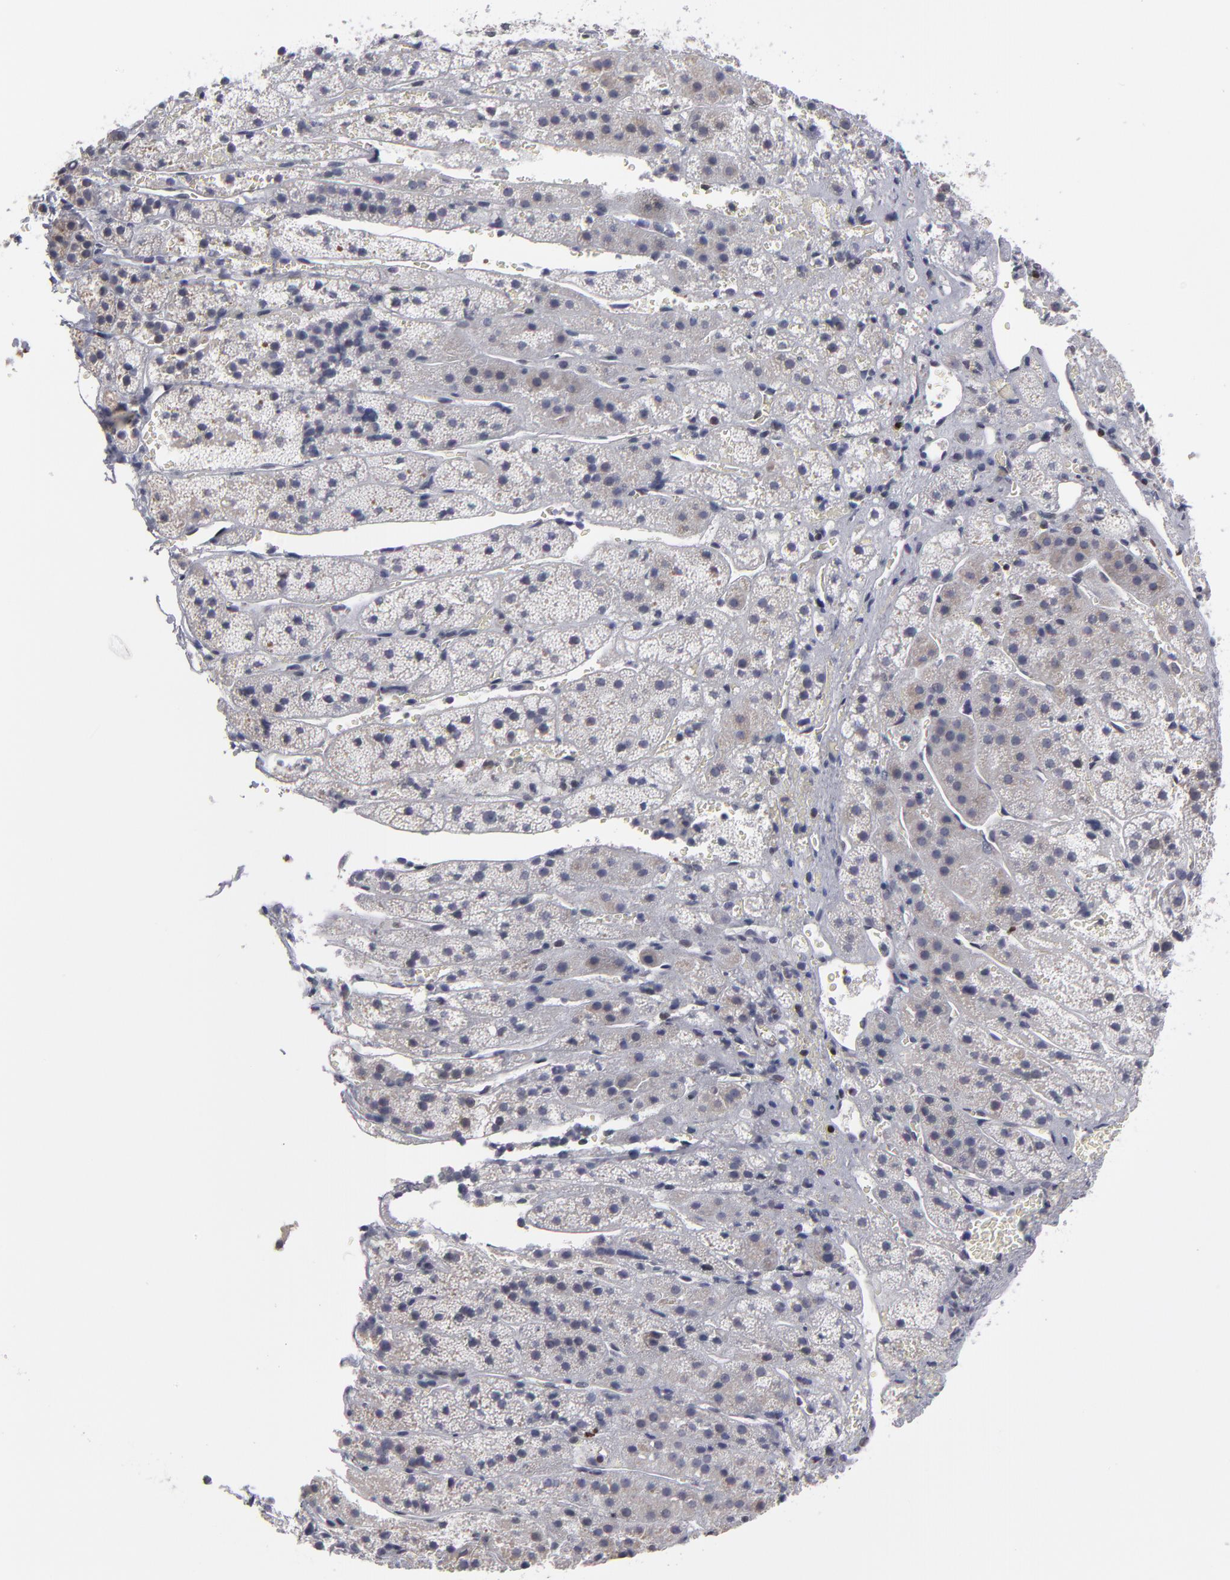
{"staining": {"intensity": "weak", "quantity": "<25%", "location": "cytoplasmic/membranous"}, "tissue": "adrenal gland", "cell_type": "Glandular cells", "image_type": "normal", "snomed": [{"axis": "morphology", "description": "Normal tissue, NOS"}, {"axis": "topography", "description": "Adrenal gland"}], "caption": "Histopathology image shows no protein positivity in glandular cells of unremarkable adrenal gland. The staining was performed using DAB (3,3'-diaminobenzidine) to visualize the protein expression in brown, while the nuclei were stained in blue with hematoxylin (Magnification: 20x).", "gene": "ODF2", "patient": {"sex": "female", "age": 44}}